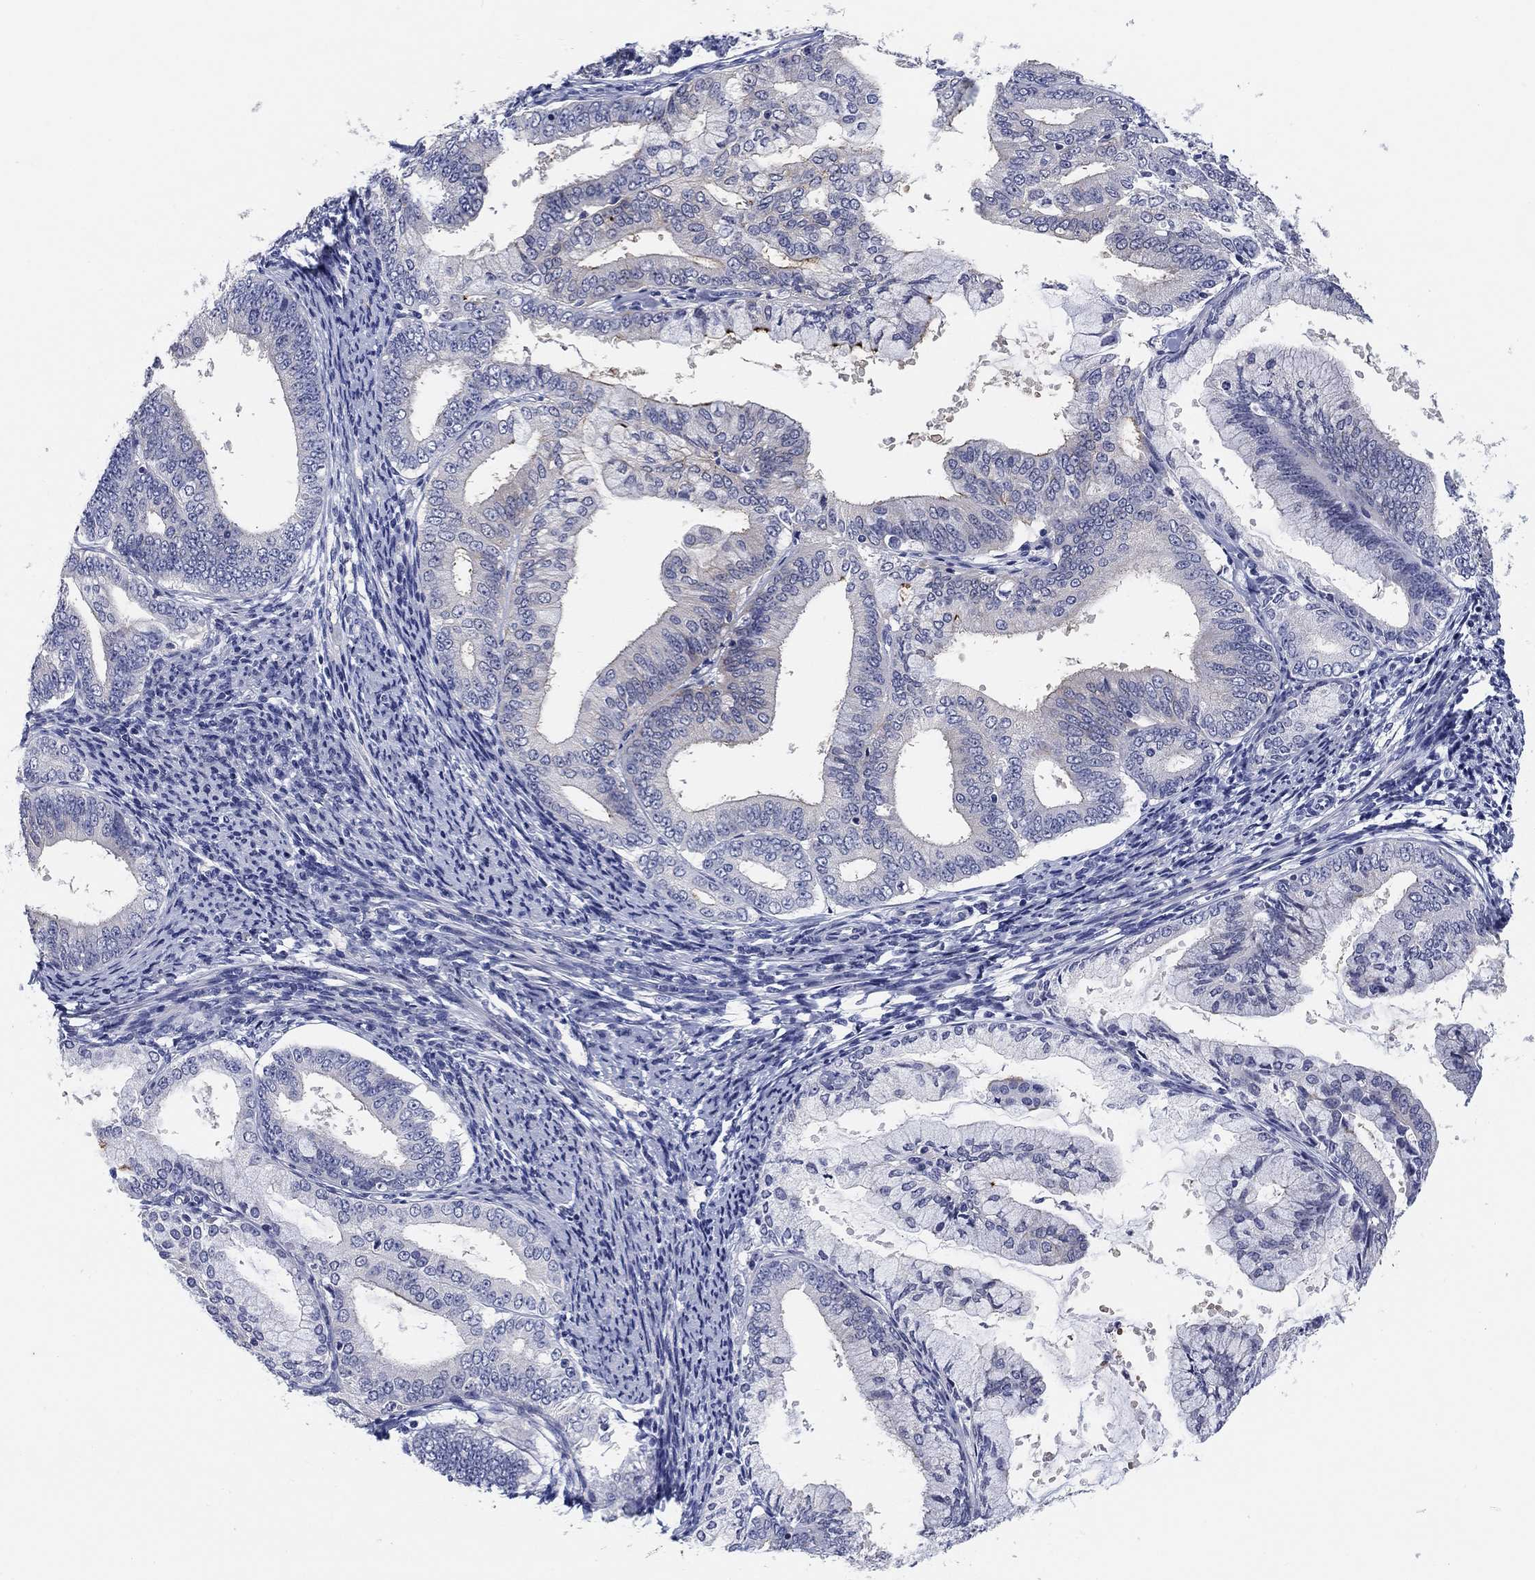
{"staining": {"intensity": "weak", "quantity": "<25%", "location": "cytoplasmic/membranous"}, "tissue": "endometrial cancer", "cell_type": "Tumor cells", "image_type": "cancer", "snomed": [{"axis": "morphology", "description": "Adenocarcinoma, NOS"}, {"axis": "topography", "description": "Endometrium"}], "caption": "Immunohistochemical staining of human endometrial cancer shows no significant positivity in tumor cells.", "gene": "CLUL1", "patient": {"sex": "female", "age": 63}}